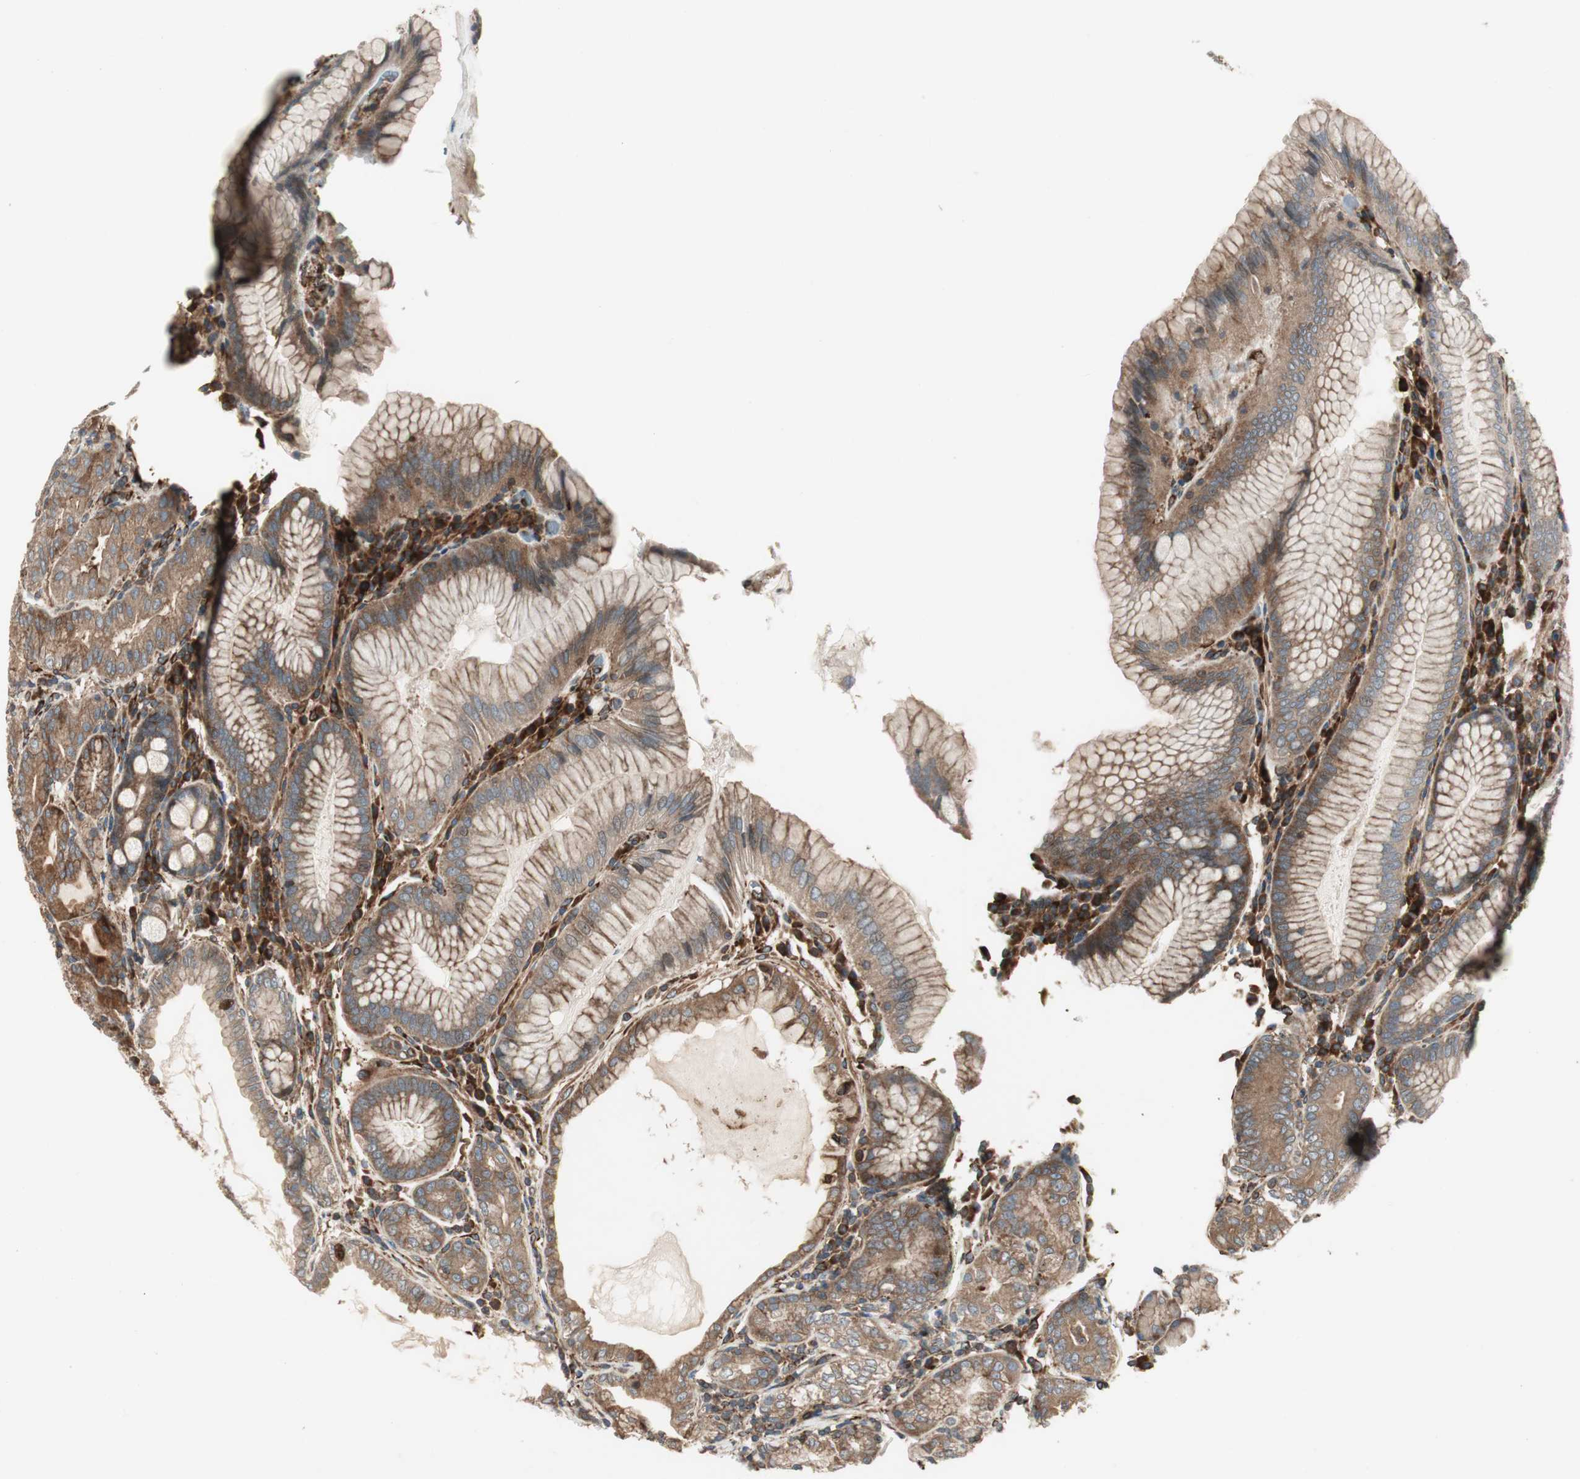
{"staining": {"intensity": "moderate", "quantity": ">75%", "location": "cytoplasmic/membranous"}, "tissue": "stomach", "cell_type": "Glandular cells", "image_type": "normal", "snomed": [{"axis": "morphology", "description": "Normal tissue, NOS"}, {"axis": "topography", "description": "Stomach, lower"}], "caption": "Protein analysis of unremarkable stomach reveals moderate cytoplasmic/membranous expression in about >75% of glandular cells. The protein is stained brown, and the nuclei are stained in blue (DAB (3,3'-diaminobenzidine) IHC with brightfield microscopy, high magnification).", "gene": "PRKG1", "patient": {"sex": "female", "age": 76}}